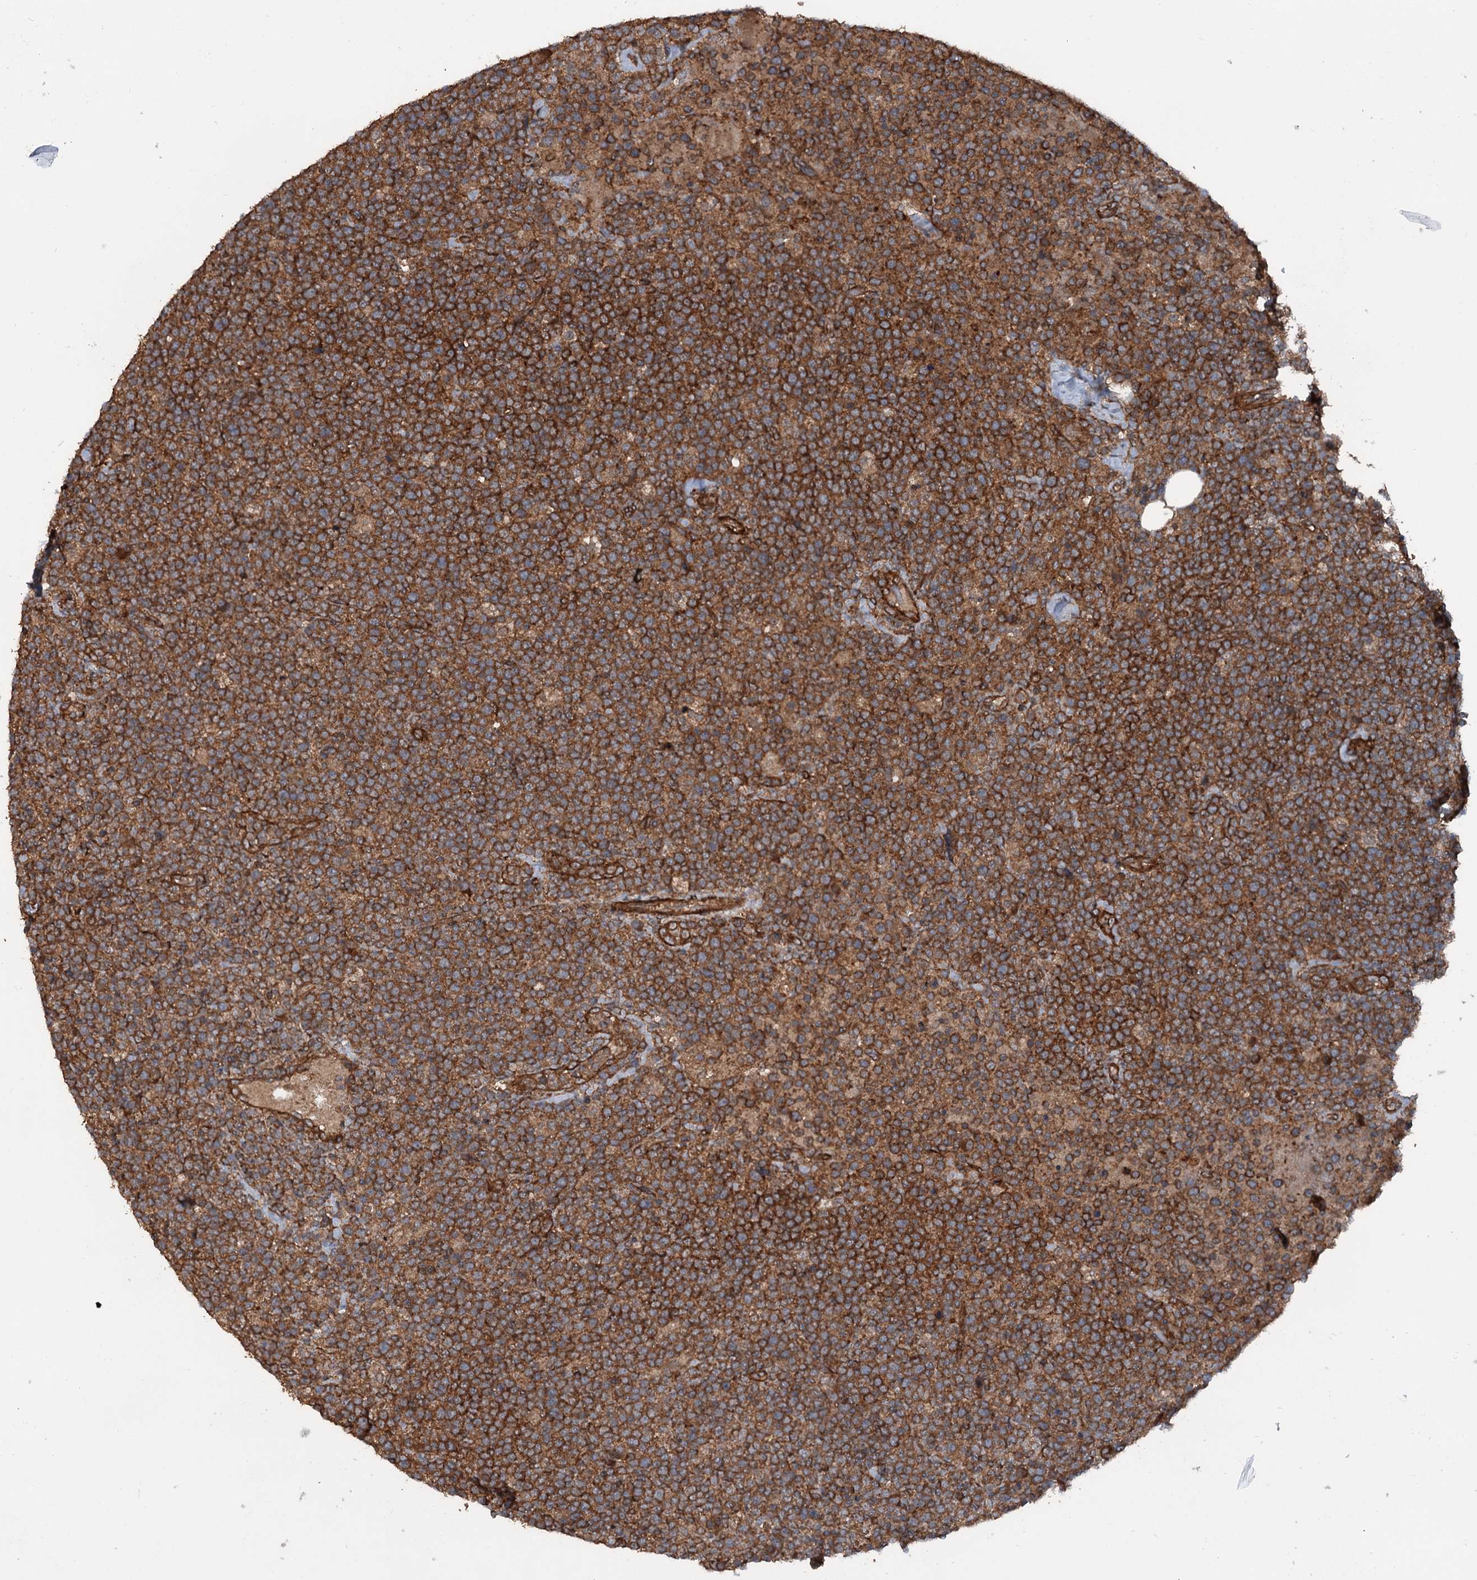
{"staining": {"intensity": "strong", "quantity": ">75%", "location": "cytoplasmic/membranous"}, "tissue": "lymphoma", "cell_type": "Tumor cells", "image_type": "cancer", "snomed": [{"axis": "morphology", "description": "Malignant lymphoma, non-Hodgkin's type, High grade"}, {"axis": "topography", "description": "Lymph node"}], "caption": "IHC staining of lymphoma, which exhibits high levels of strong cytoplasmic/membranous positivity in about >75% of tumor cells indicating strong cytoplasmic/membranous protein staining. The staining was performed using DAB (brown) for protein detection and nuclei were counterstained in hematoxylin (blue).", "gene": "RNF214", "patient": {"sex": "male", "age": 61}}